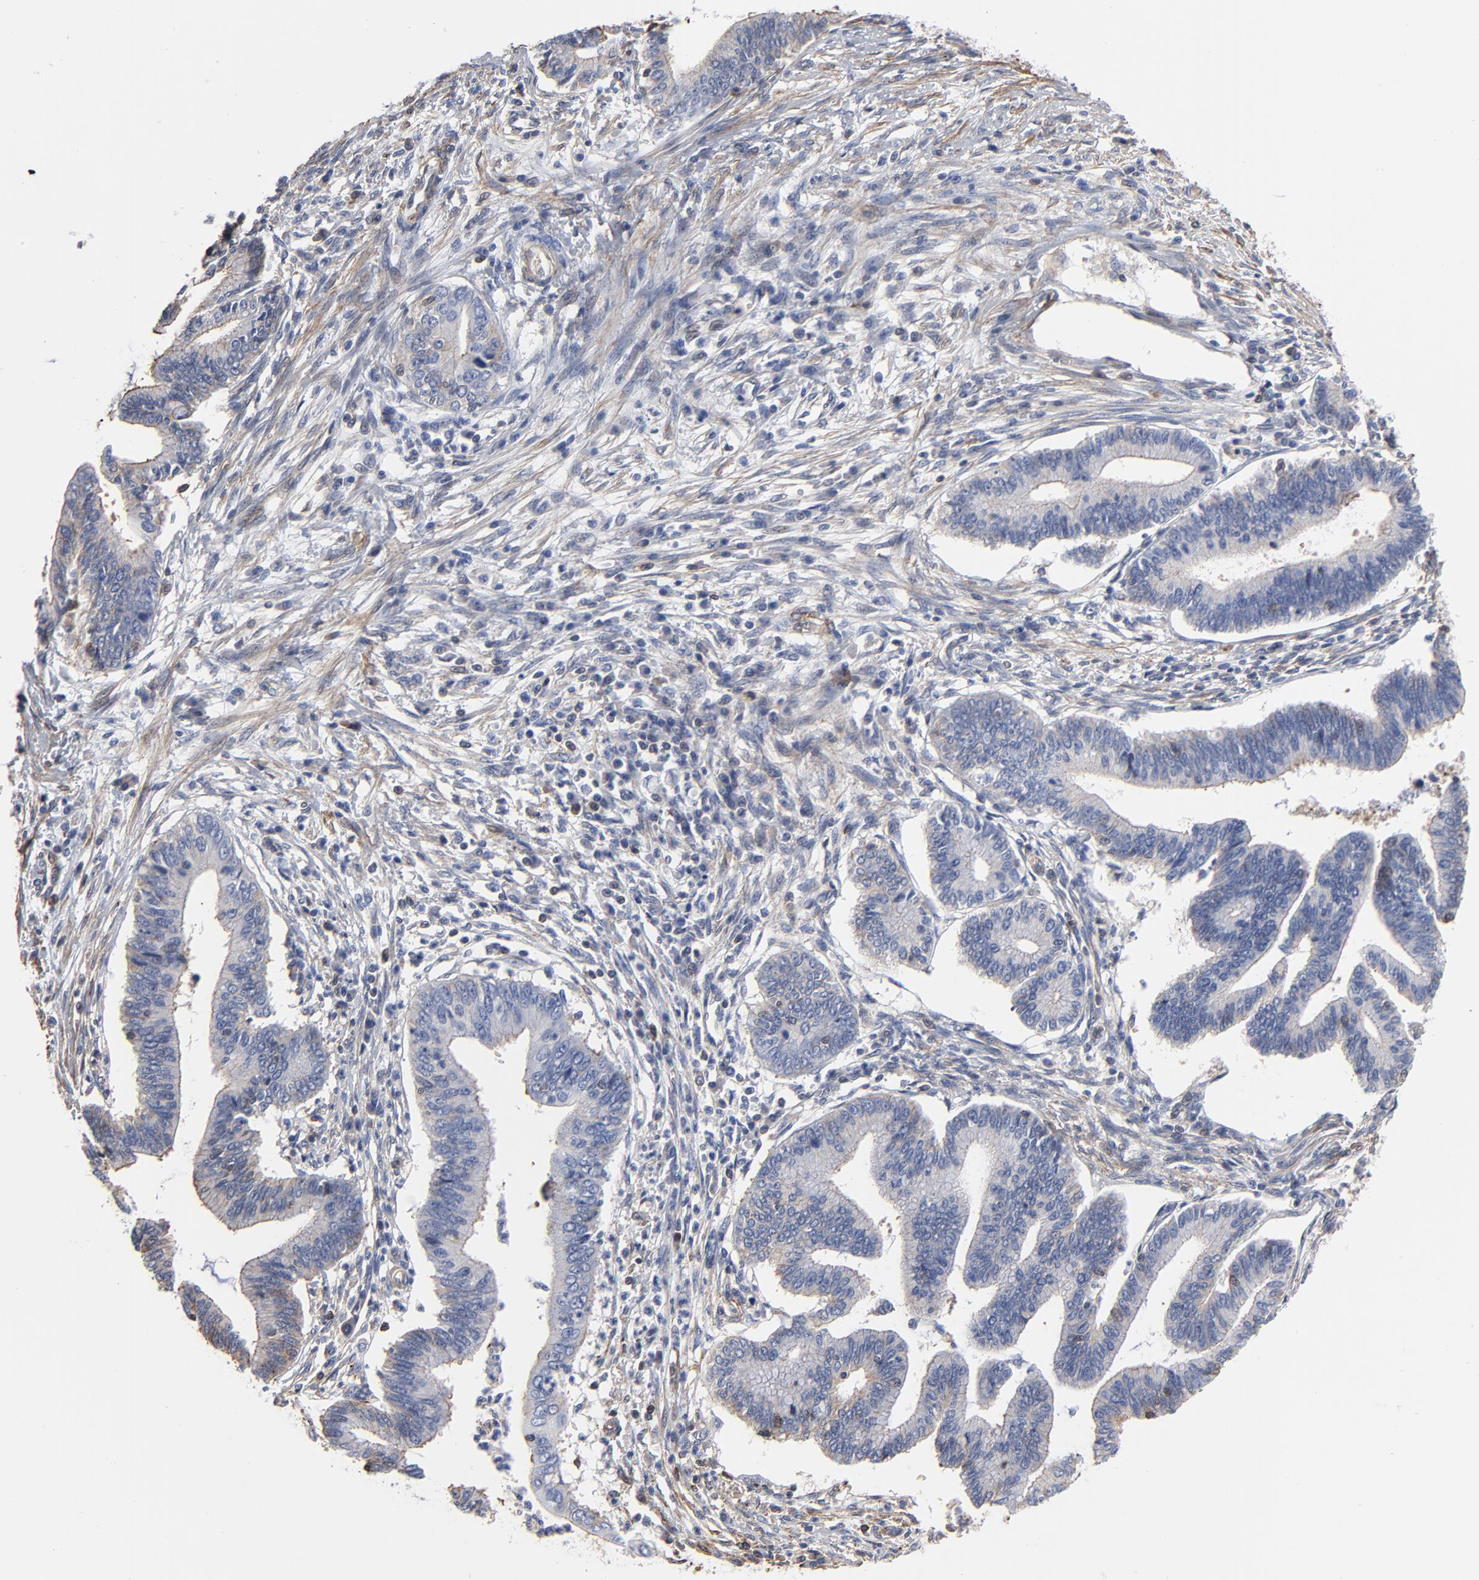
{"staining": {"intensity": "negative", "quantity": "none", "location": "none"}, "tissue": "cervical cancer", "cell_type": "Tumor cells", "image_type": "cancer", "snomed": [{"axis": "morphology", "description": "Adenocarcinoma, NOS"}, {"axis": "topography", "description": "Cervix"}], "caption": "A high-resolution image shows IHC staining of cervical adenocarcinoma, which reveals no significant positivity in tumor cells.", "gene": "ACTA2", "patient": {"sex": "female", "age": 36}}